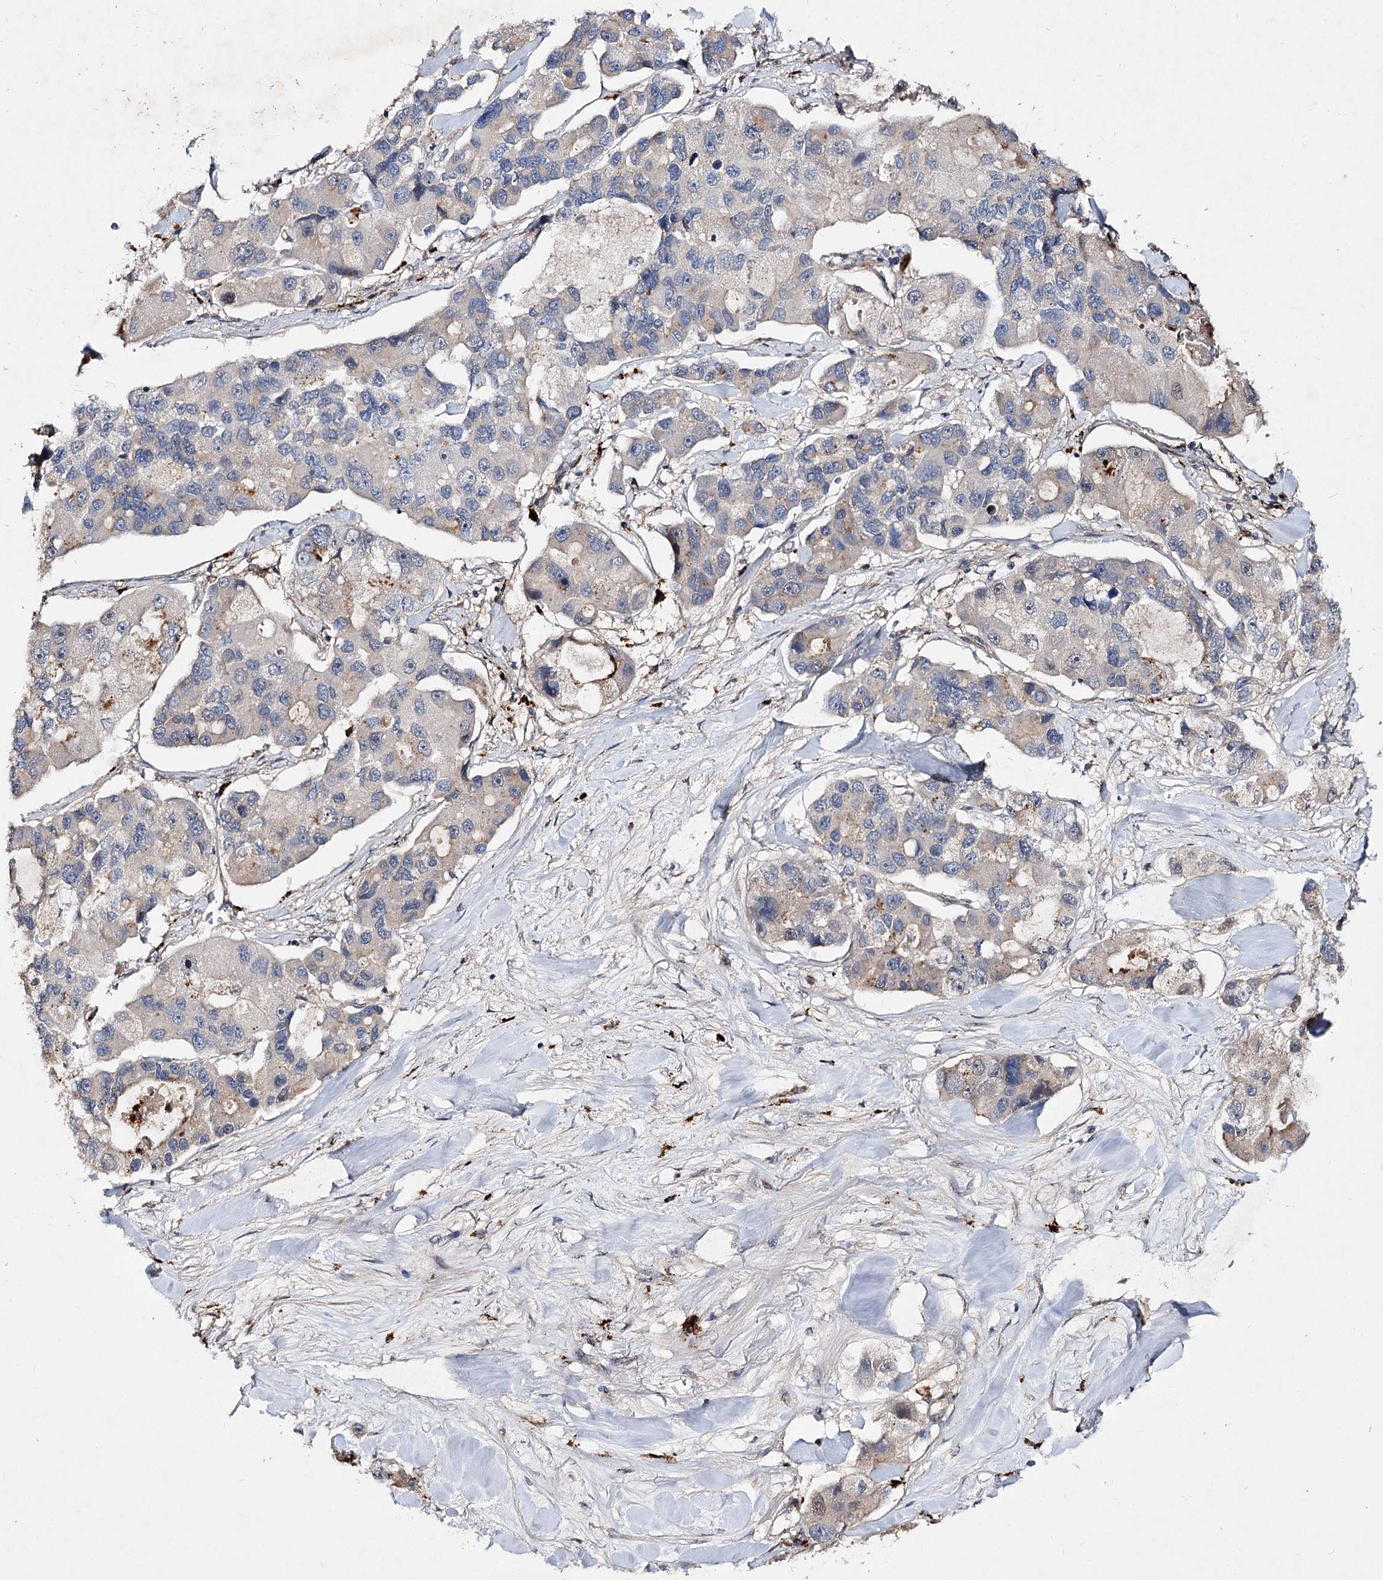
{"staining": {"intensity": "weak", "quantity": "<25%", "location": "cytoplasmic/membranous"}, "tissue": "lung cancer", "cell_type": "Tumor cells", "image_type": "cancer", "snomed": [{"axis": "morphology", "description": "Adenocarcinoma, NOS"}, {"axis": "topography", "description": "Lung"}], "caption": "A photomicrograph of lung adenocarcinoma stained for a protein exhibits no brown staining in tumor cells.", "gene": "MINDY3", "patient": {"sex": "female", "age": 54}}